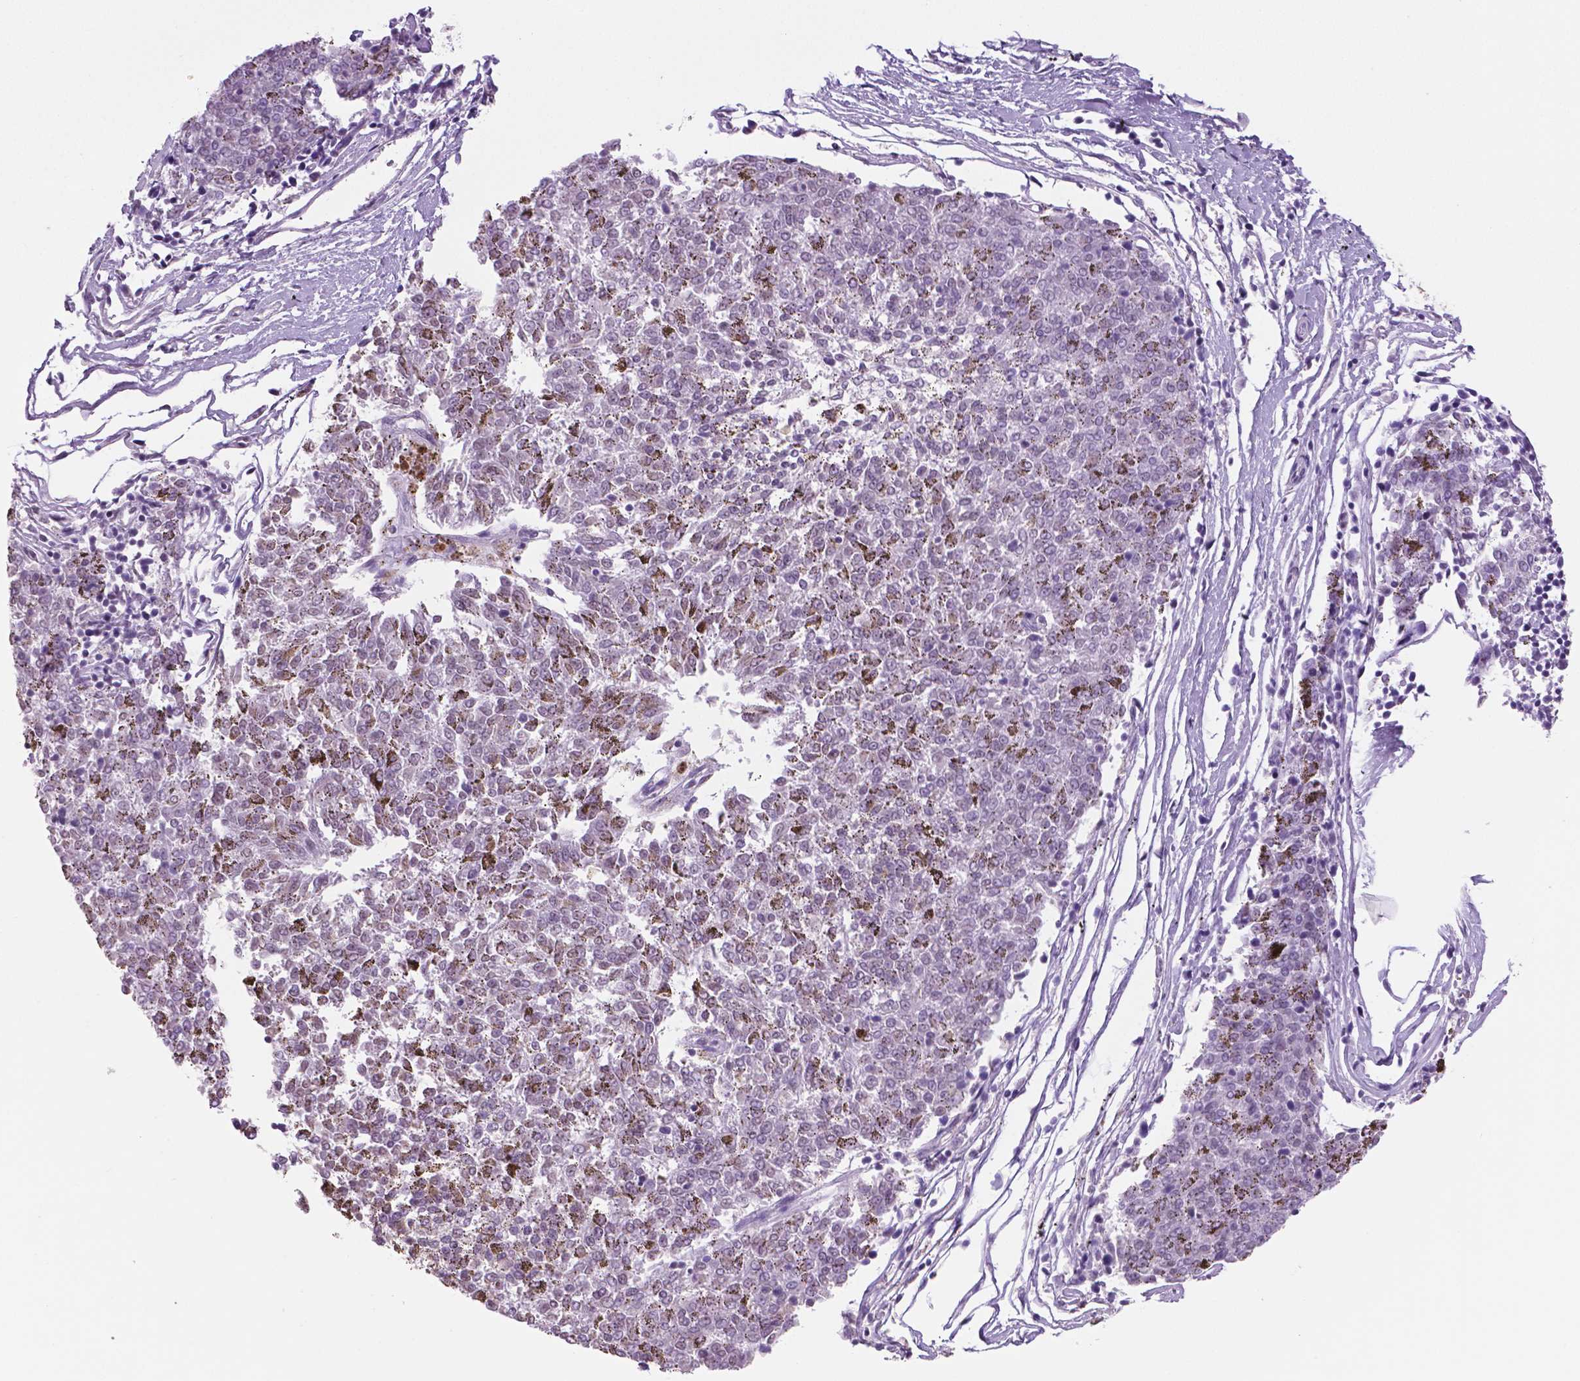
{"staining": {"intensity": "negative", "quantity": "none", "location": "none"}, "tissue": "melanoma", "cell_type": "Tumor cells", "image_type": "cancer", "snomed": [{"axis": "morphology", "description": "Malignant melanoma, NOS"}, {"axis": "topography", "description": "Skin"}], "caption": "The histopathology image exhibits no staining of tumor cells in malignant melanoma.", "gene": "IGF2BP1", "patient": {"sex": "female", "age": 72}}